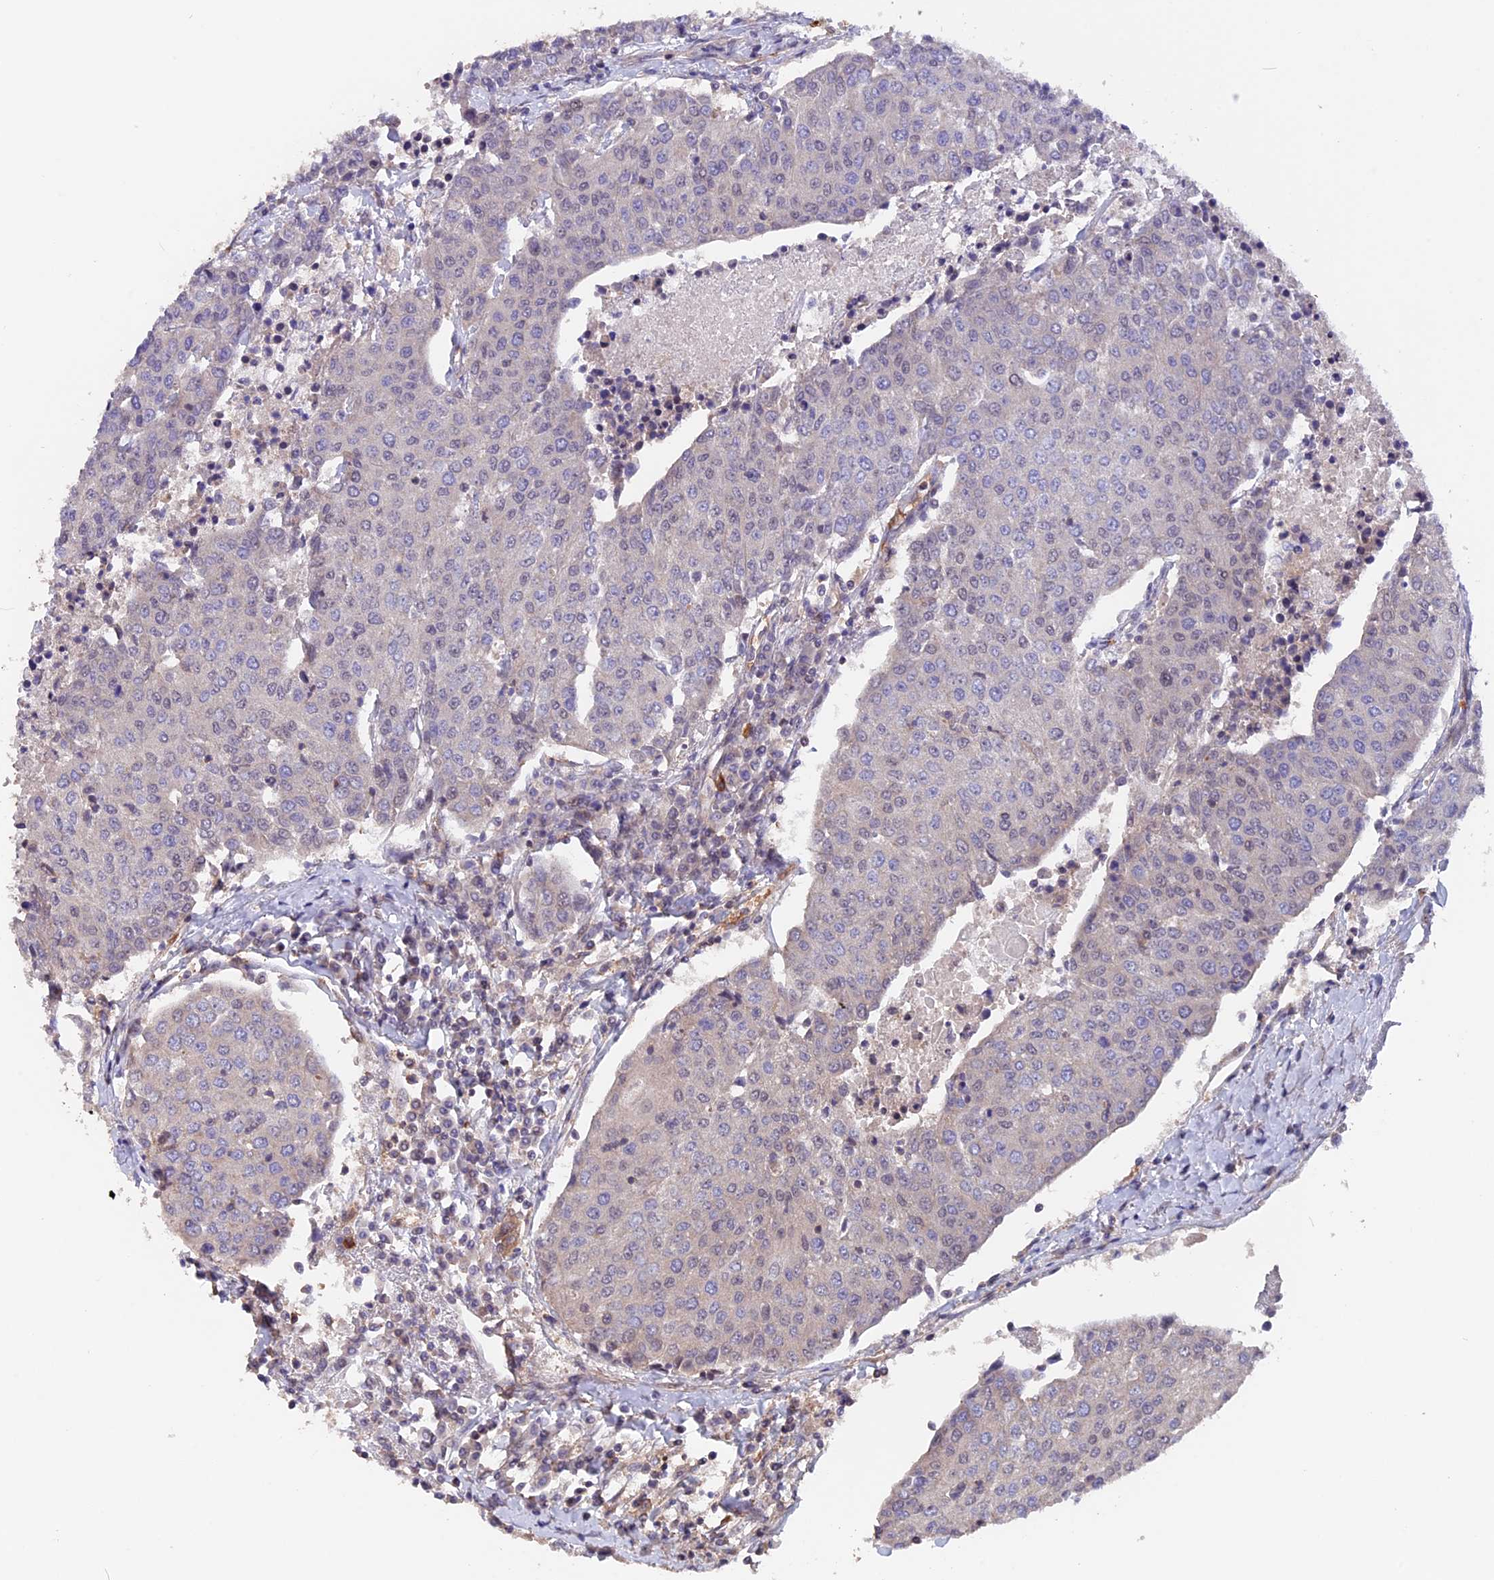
{"staining": {"intensity": "negative", "quantity": "none", "location": "none"}, "tissue": "urothelial cancer", "cell_type": "Tumor cells", "image_type": "cancer", "snomed": [{"axis": "morphology", "description": "Urothelial carcinoma, High grade"}, {"axis": "topography", "description": "Urinary bladder"}], "caption": "Tumor cells are negative for protein expression in human urothelial carcinoma (high-grade).", "gene": "ZC3H10", "patient": {"sex": "female", "age": 85}}